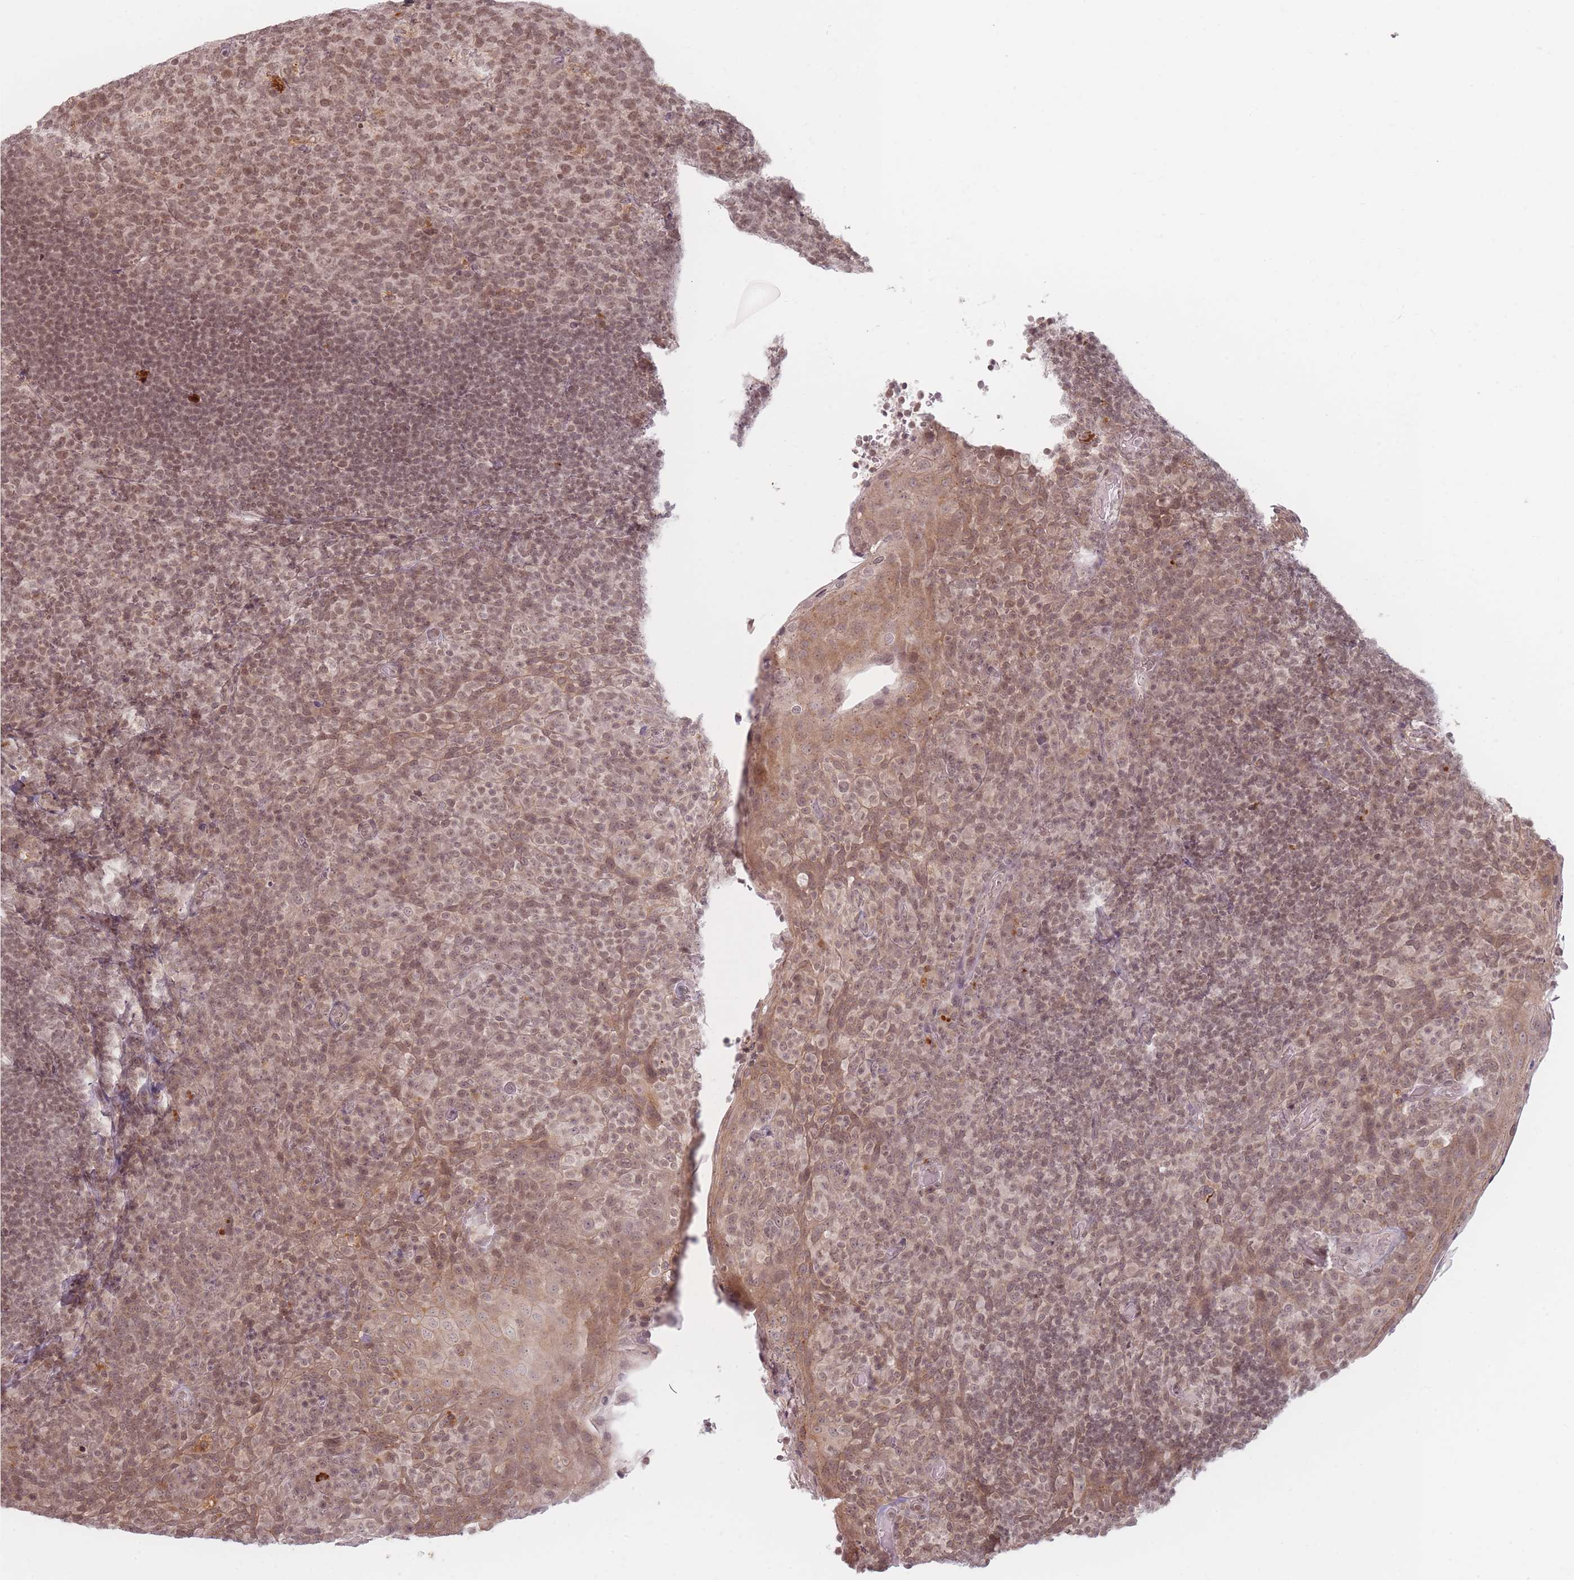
{"staining": {"intensity": "weak", "quantity": ">75%", "location": "nuclear"}, "tissue": "tonsil", "cell_type": "Germinal center cells", "image_type": "normal", "snomed": [{"axis": "morphology", "description": "Normal tissue, NOS"}, {"axis": "topography", "description": "Tonsil"}], "caption": "This photomicrograph reveals unremarkable tonsil stained with immunohistochemistry to label a protein in brown. The nuclear of germinal center cells show weak positivity for the protein. Nuclei are counter-stained blue.", "gene": "SPATA45", "patient": {"sex": "female", "age": 10}}